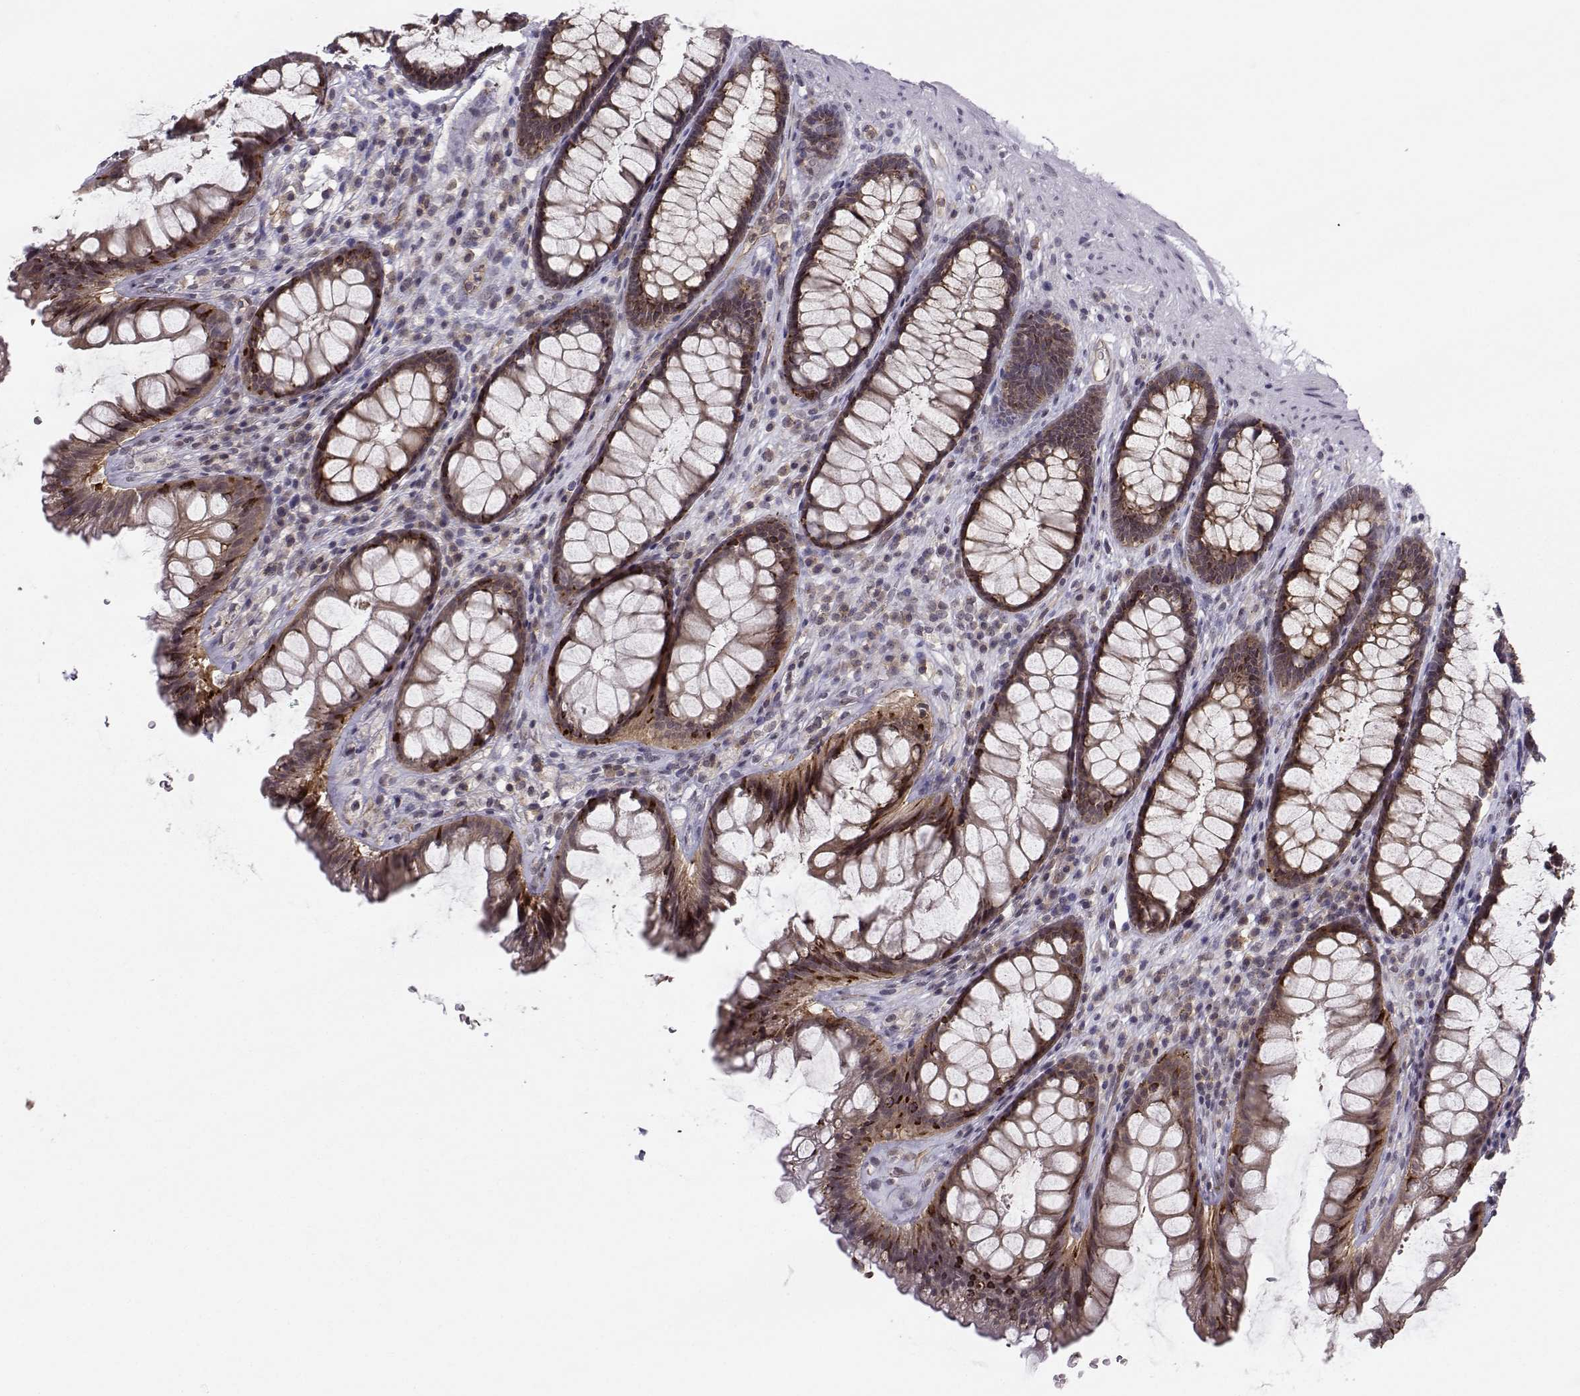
{"staining": {"intensity": "strong", "quantity": "25%-75%", "location": "cytoplasmic/membranous"}, "tissue": "rectum", "cell_type": "Glandular cells", "image_type": "normal", "snomed": [{"axis": "morphology", "description": "Normal tissue, NOS"}, {"axis": "topography", "description": "Rectum"}], "caption": "A photomicrograph of rectum stained for a protein demonstrates strong cytoplasmic/membranous brown staining in glandular cells. The staining was performed using DAB (3,3'-diaminobenzidine) to visualize the protein expression in brown, while the nuclei were stained in blue with hematoxylin (Magnification: 20x).", "gene": "KIF13B", "patient": {"sex": "male", "age": 72}}